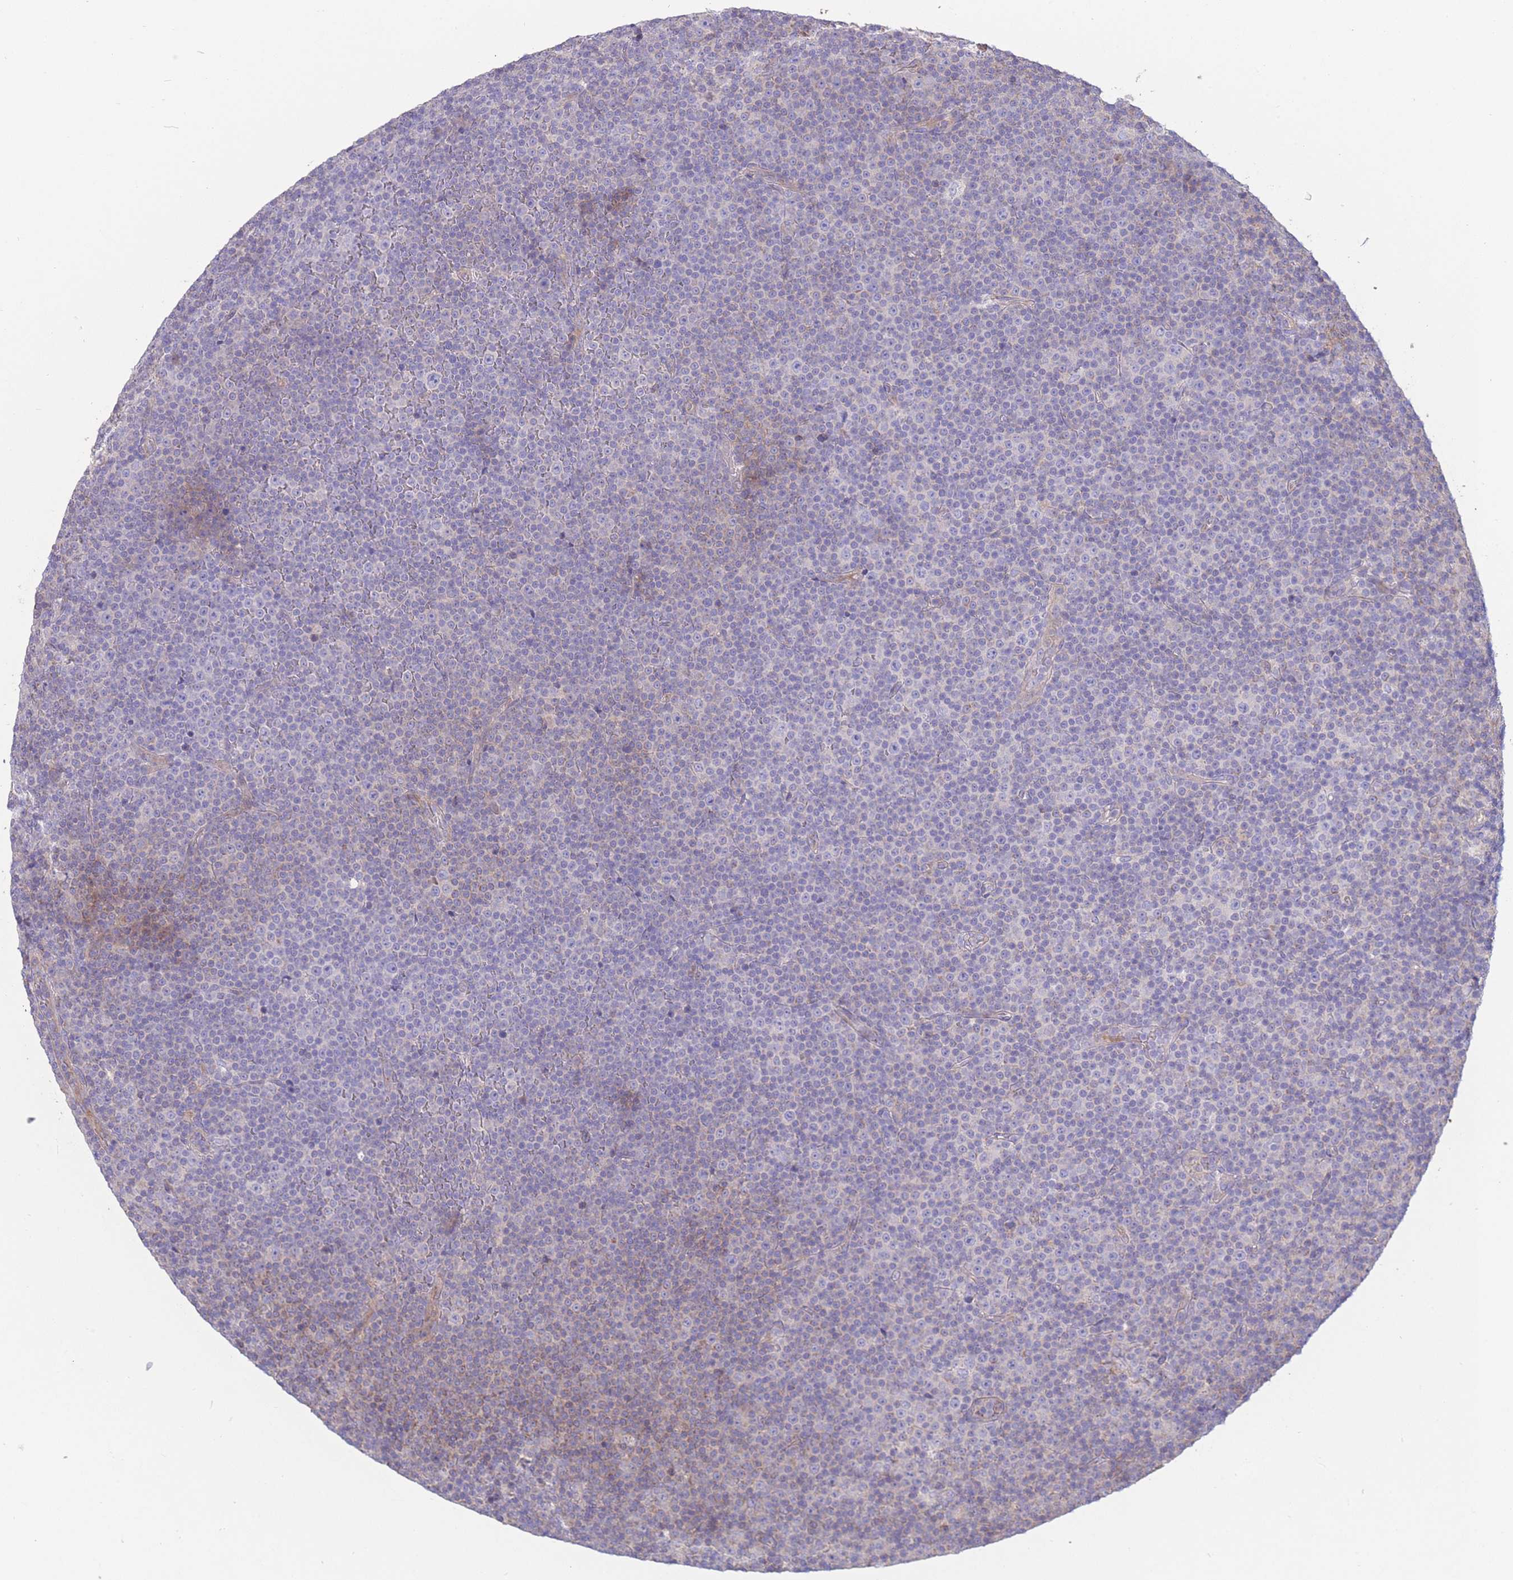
{"staining": {"intensity": "negative", "quantity": "none", "location": "none"}, "tissue": "lymphoma", "cell_type": "Tumor cells", "image_type": "cancer", "snomed": [{"axis": "morphology", "description": "Malignant lymphoma, non-Hodgkin's type, Low grade"}, {"axis": "topography", "description": "Lymph node"}], "caption": "This is an immunohistochemistry photomicrograph of low-grade malignant lymphoma, non-Hodgkin's type. There is no positivity in tumor cells.", "gene": "ALS2CL", "patient": {"sex": "female", "age": 67}}